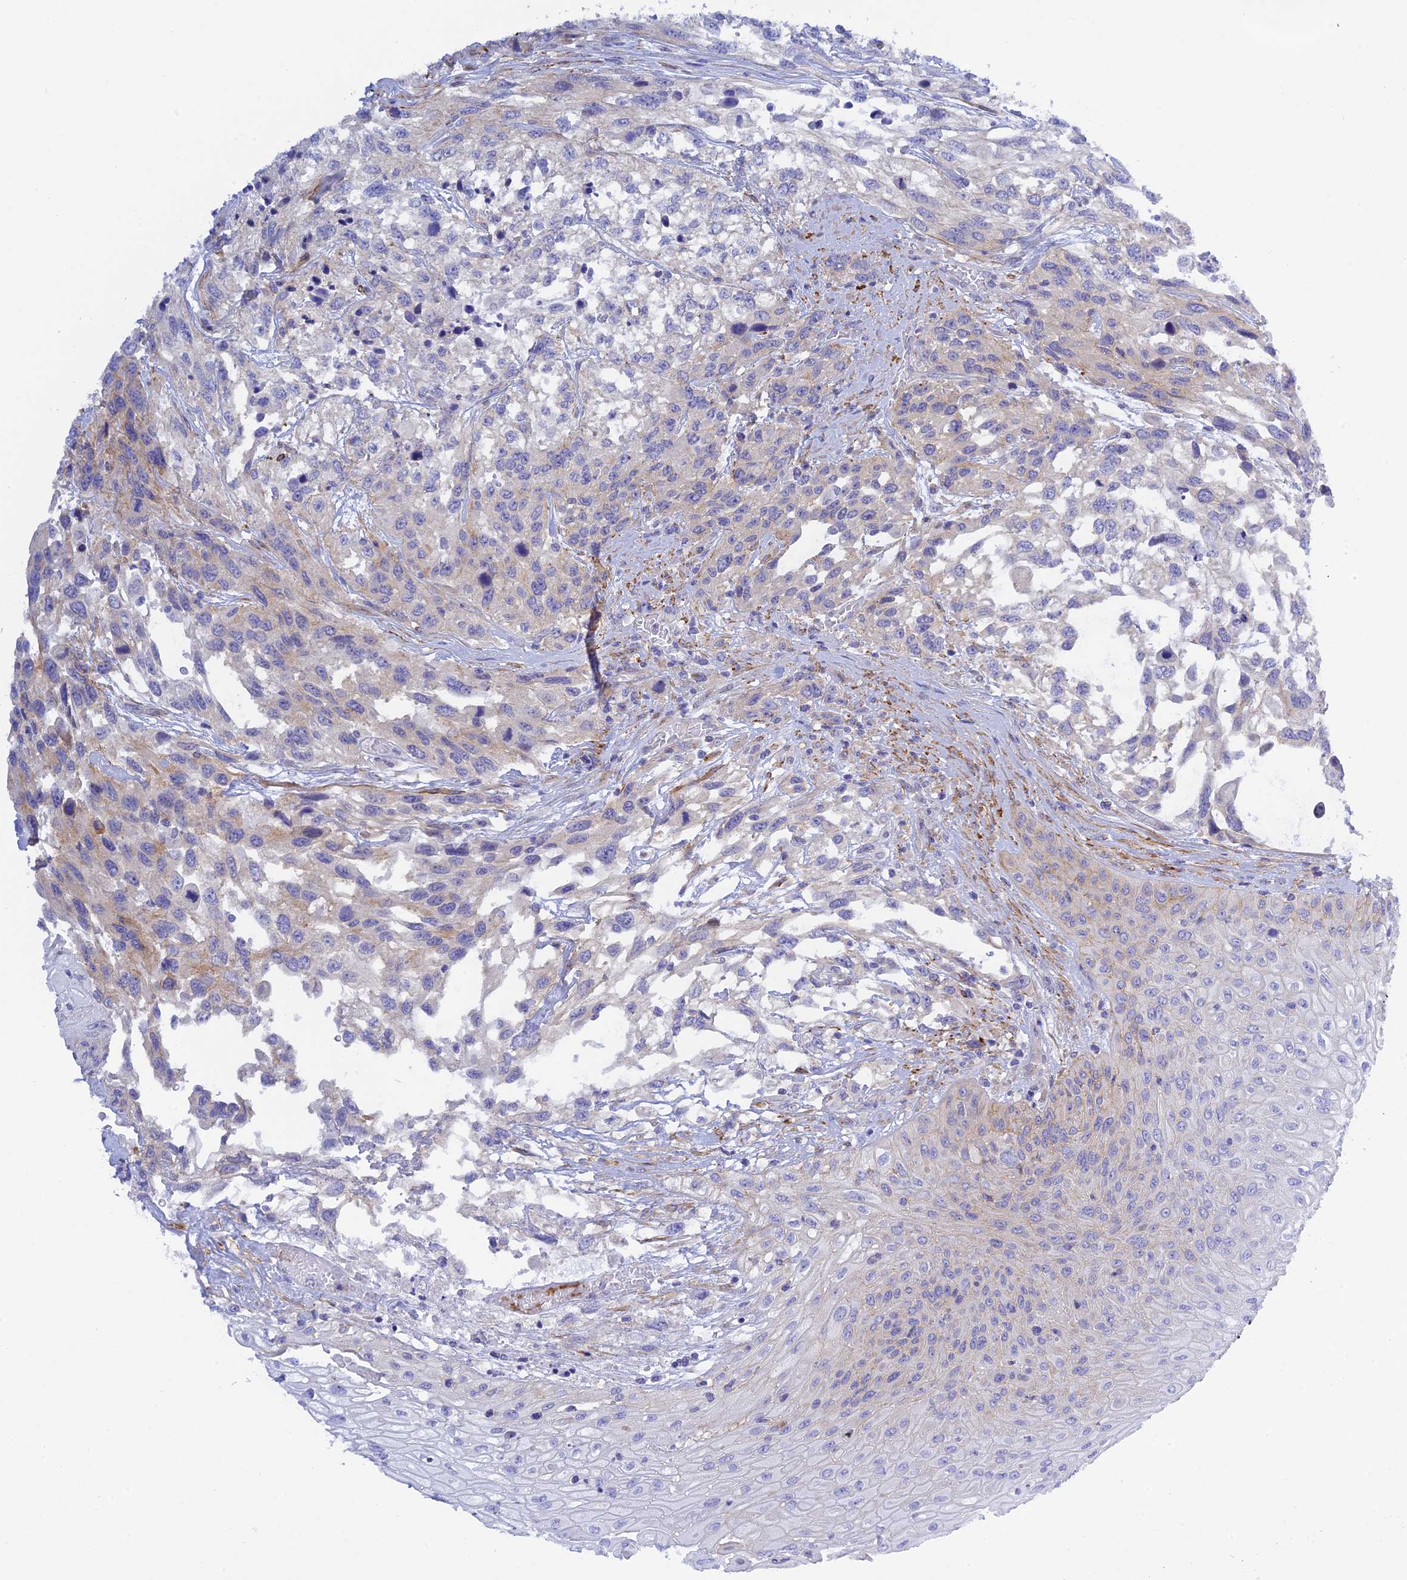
{"staining": {"intensity": "weak", "quantity": "<25%", "location": "cytoplasmic/membranous"}, "tissue": "urothelial cancer", "cell_type": "Tumor cells", "image_type": "cancer", "snomed": [{"axis": "morphology", "description": "Urothelial carcinoma, High grade"}, {"axis": "topography", "description": "Urinary bladder"}], "caption": "Immunohistochemical staining of human high-grade urothelial carcinoma reveals no significant expression in tumor cells.", "gene": "ZDHHC16", "patient": {"sex": "female", "age": 70}}